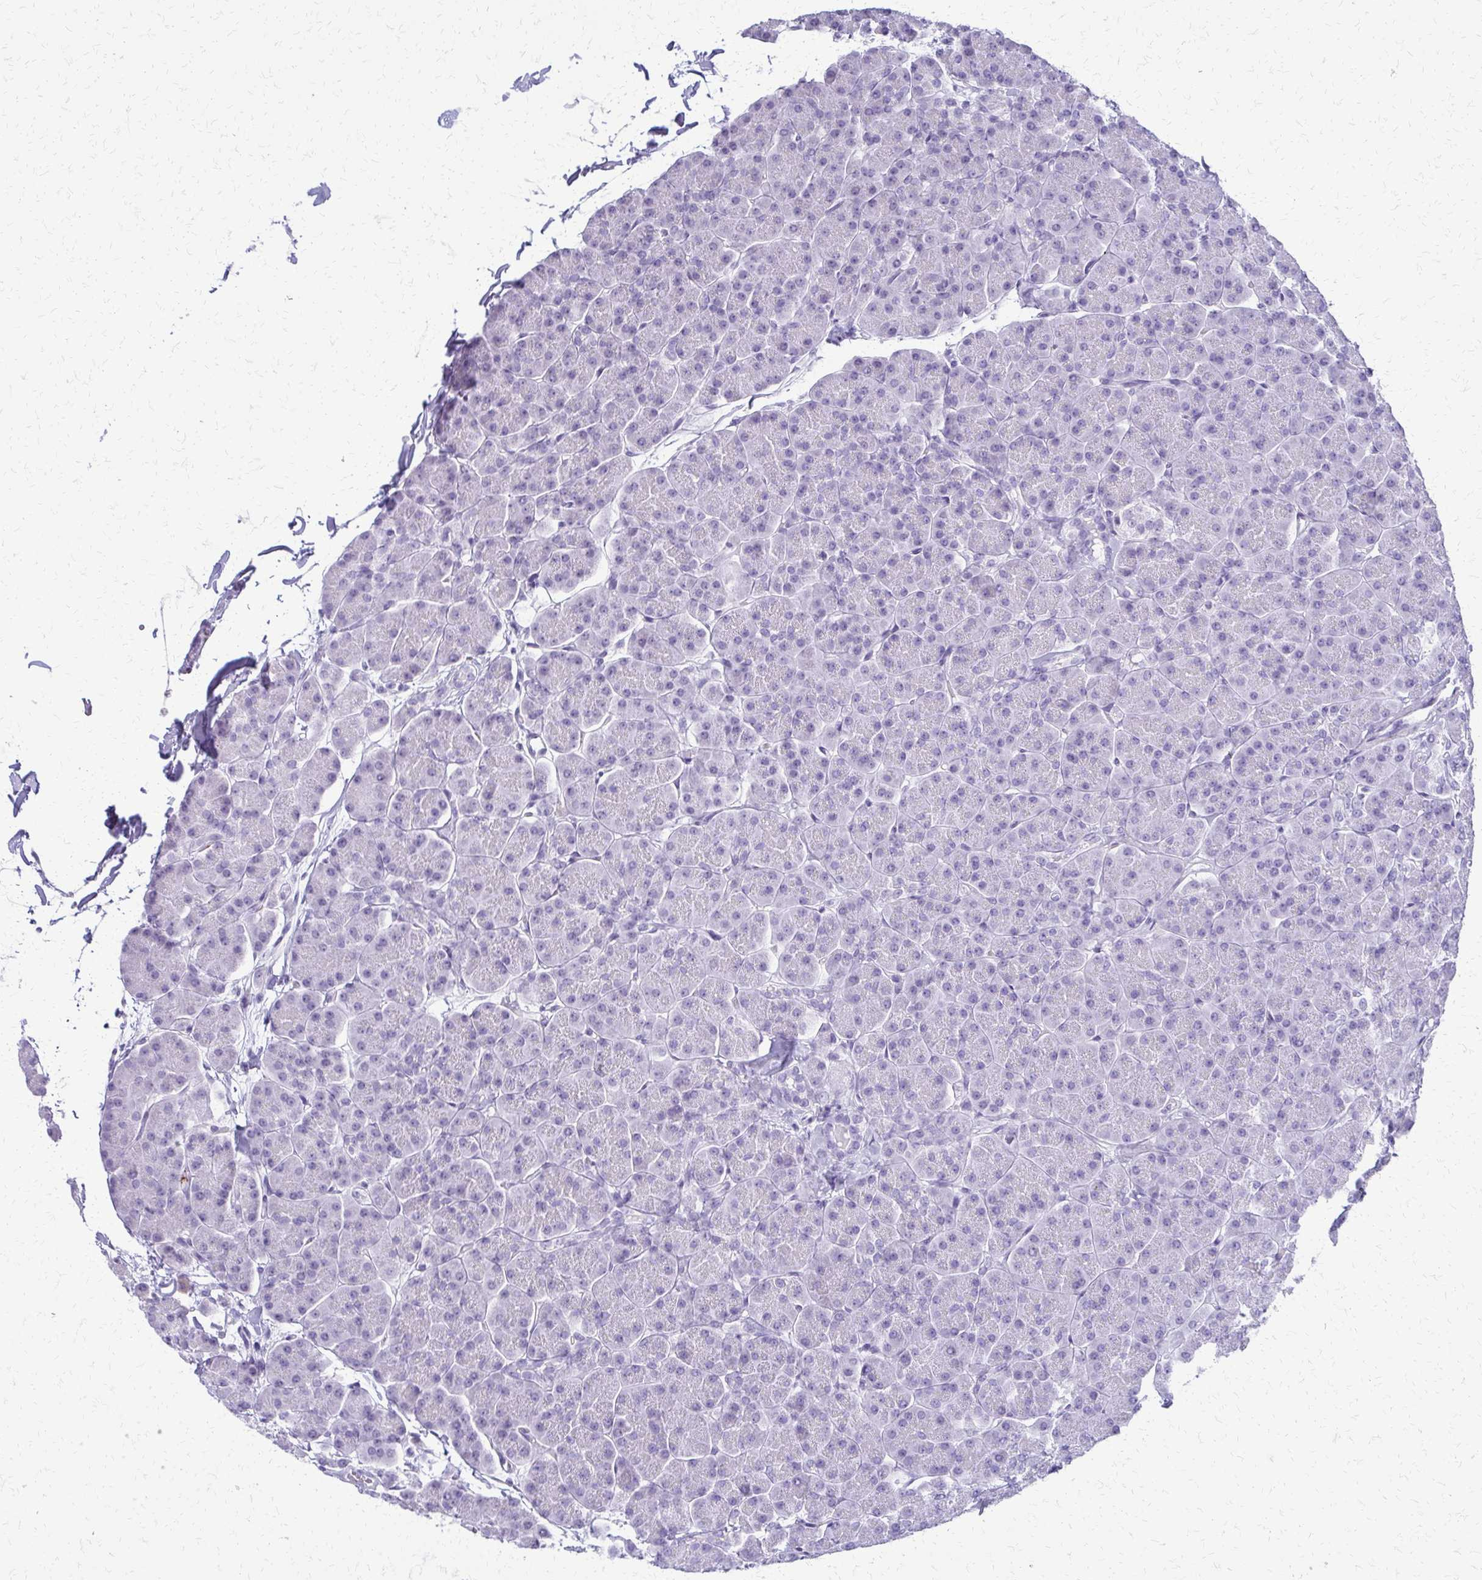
{"staining": {"intensity": "negative", "quantity": "none", "location": "none"}, "tissue": "pancreas", "cell_type": "Exocrine glandular cells", "image_type": "normal", "snomed": [{"axis": "morphology", "description": "Normal tissue, NOS"}, {"axis": "topography", "description": "Pancreas"}, {"axis": "topography", "description": "Peripheral nerve tissue"}], "caption": "IHC histopathology image of normal pancreas stained for a protein (brown), which exhibits no expression in exocrine glandular cells.", "gene": "FAM162B", "patient": {"sex": "male", "age": 54}}